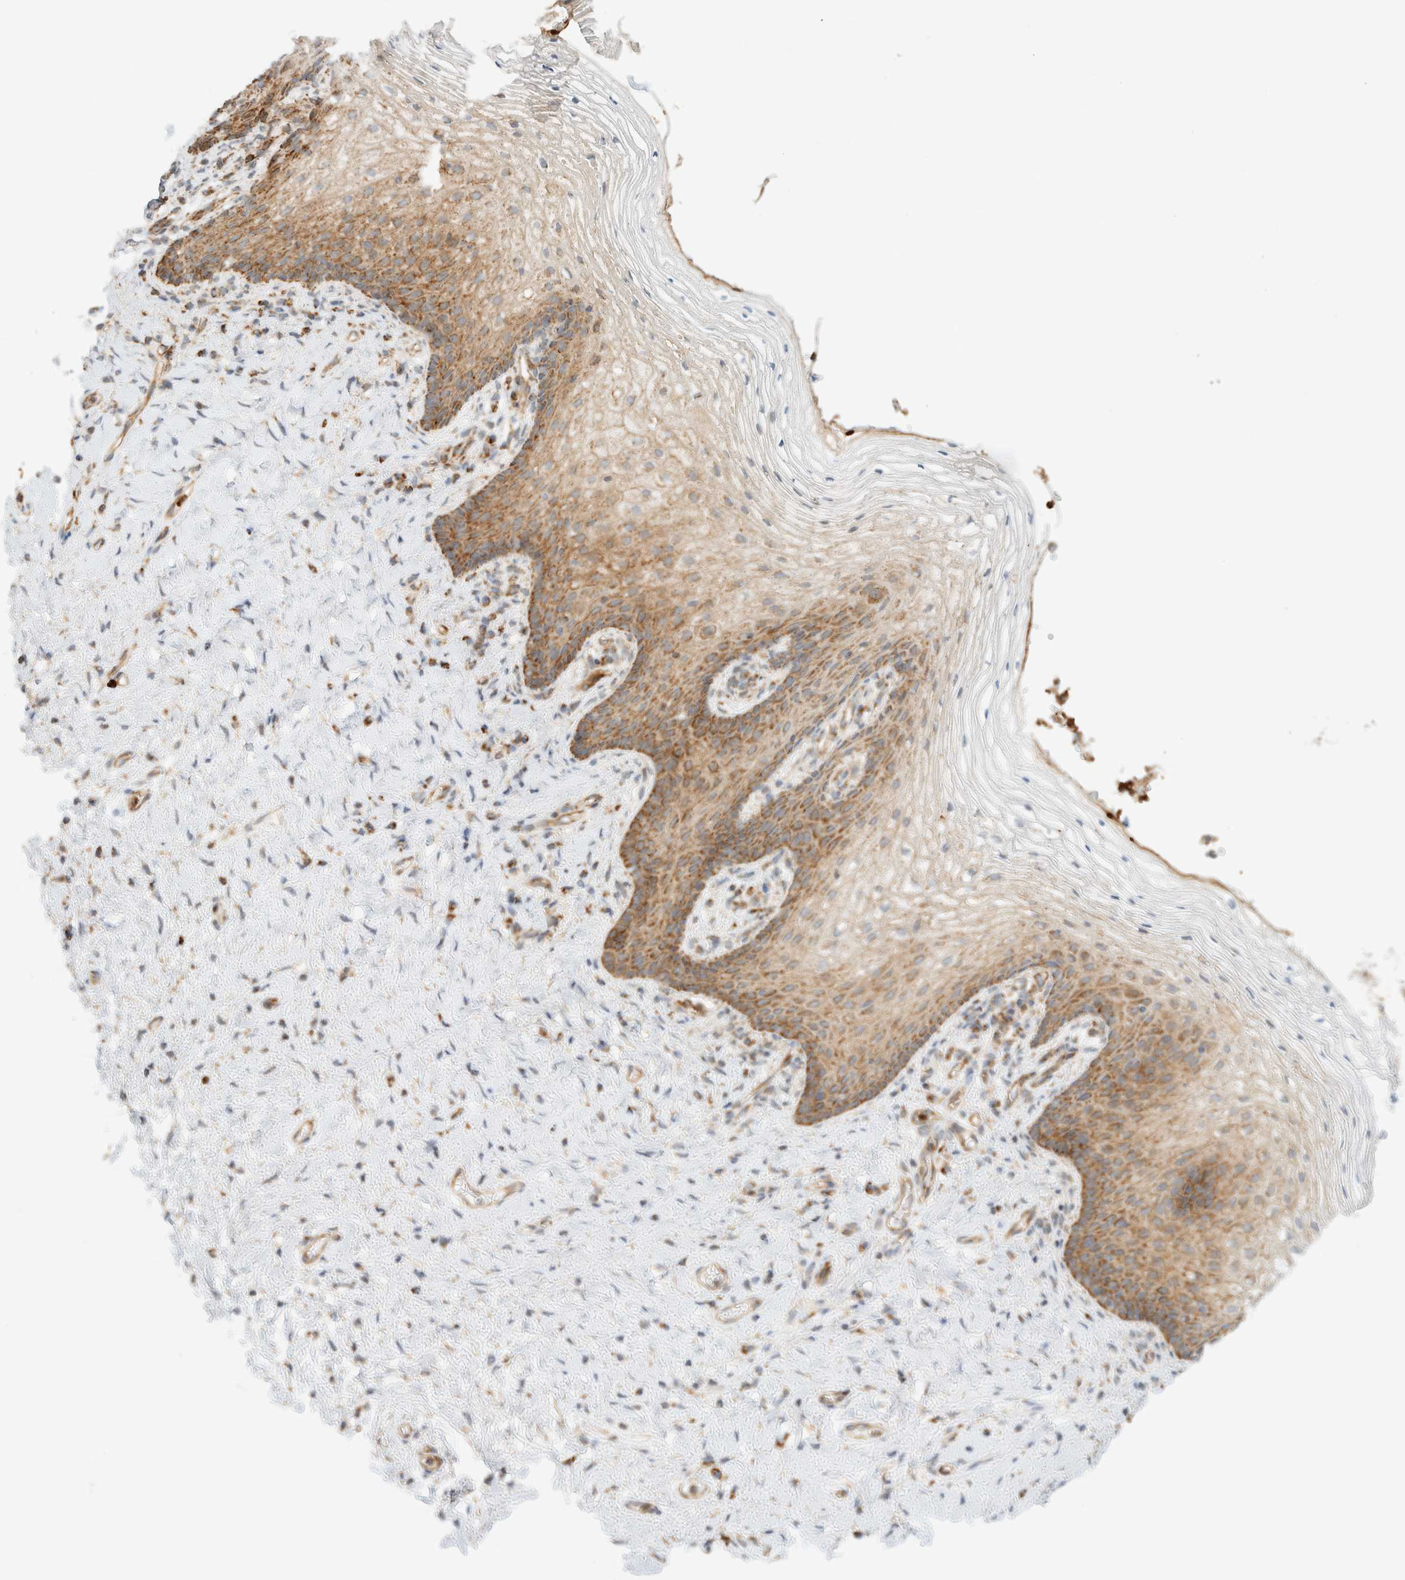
{"staining": {"intensity": "moderate", "quantity": ">75%", "location": "cytoplasmic/membranous"}, "tissue": "vagina", "cell_type": "Squamous epithelial cells", "image_type": "normal", "snomed": [{"axis": "morphology", "description": "Normal tissue, NOS"}, {"axis": "topography", "description": "Vagina"}], "caption": "Human vagina stained for a protein (brown) reveals moderate cytoplasmic/membranous positive expression in about >75% of squamous epithelial cells.", "gene": "KIFAP3", "patient": {"sex": "female", "age": 60}}